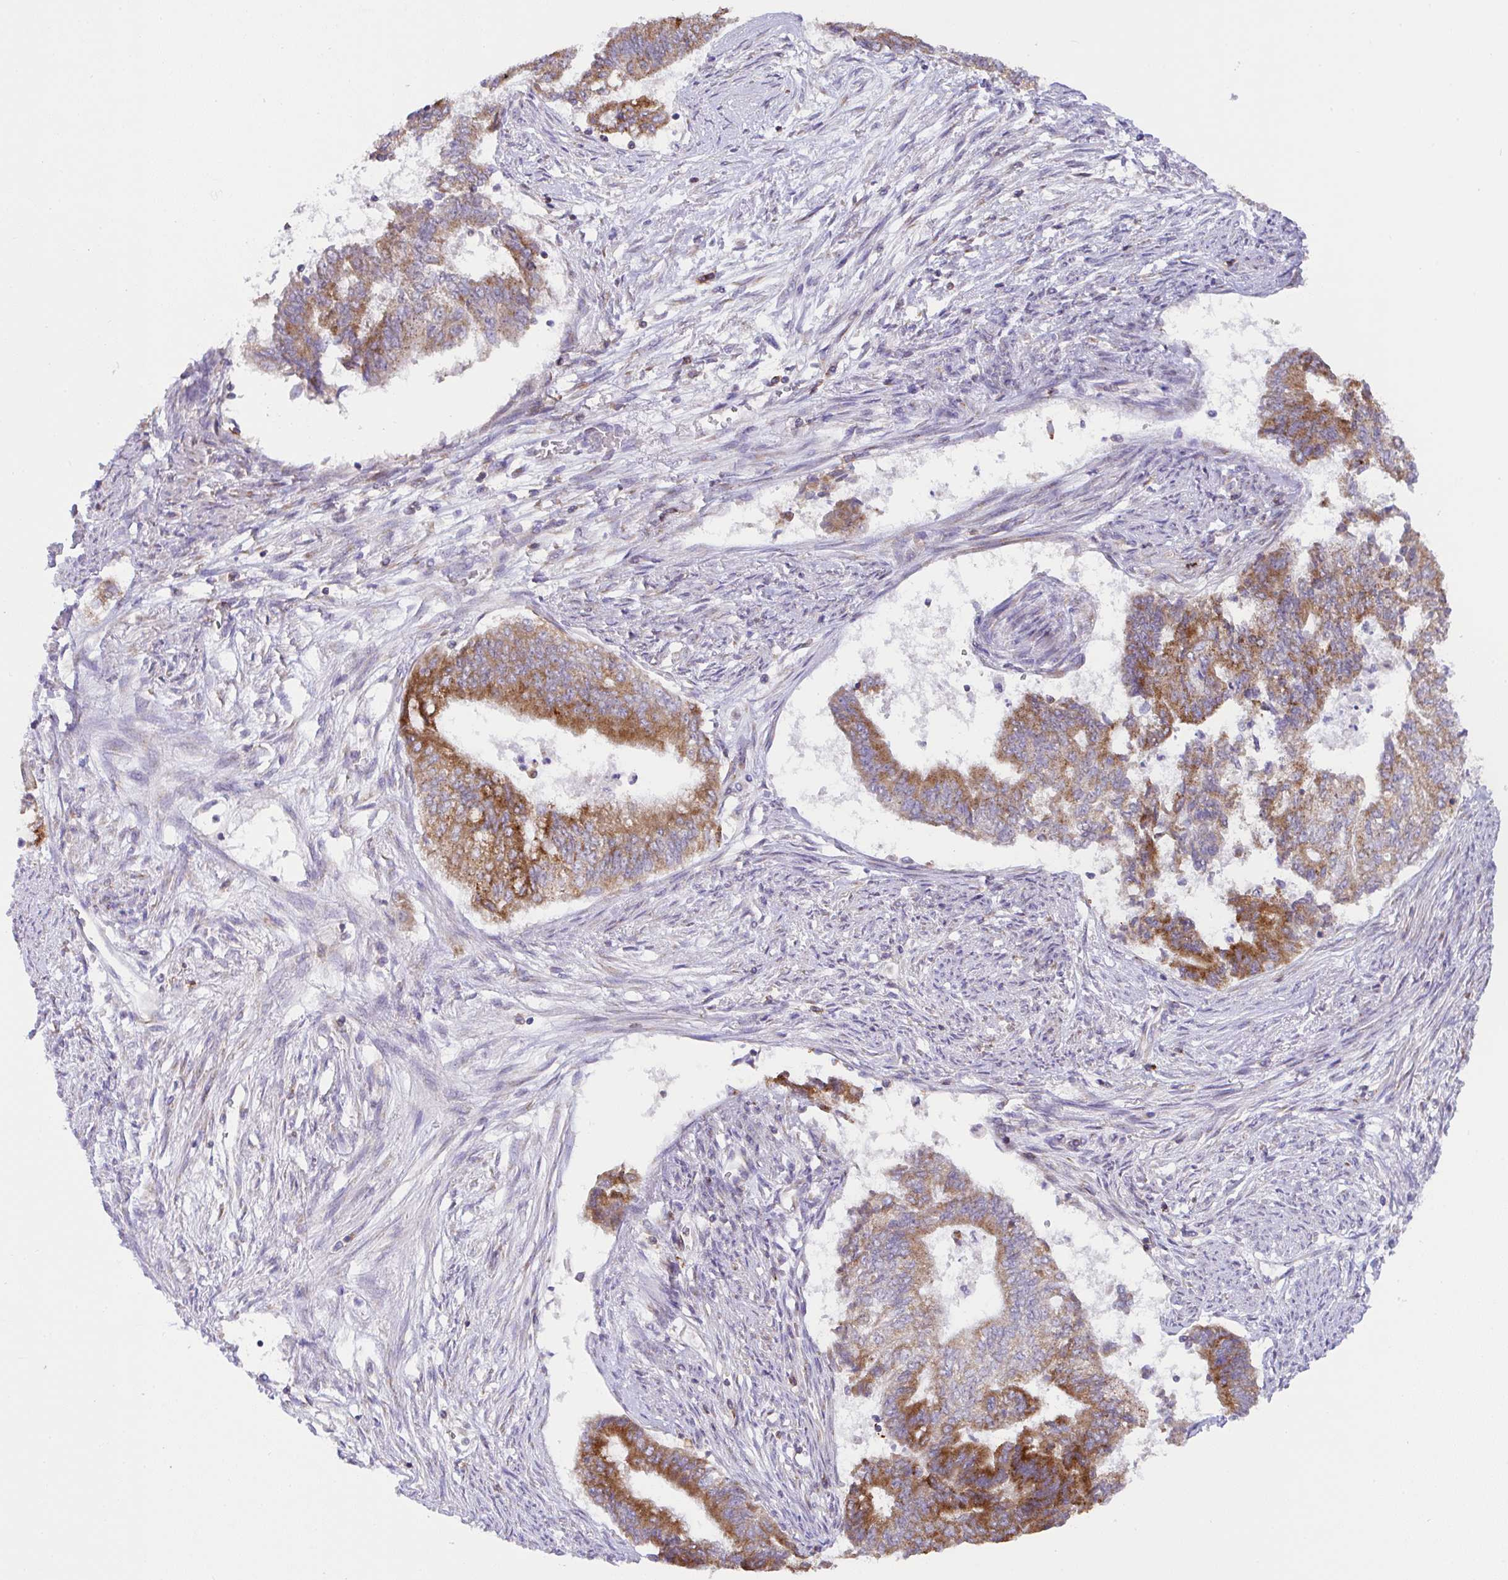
{"staining": {"intensity": "strong", "quantity": ">75%", "location": "cytoplasmic/membranous"}, "tissue": "endometrial cancer", "cell_type": "Tumor cells", "image_type": "cancer", "snomed": [{"axis": "morphology", "description": "Adenocarcinoma, NOS"}, {"axis": "topography", "description": "Endometrium"}], "caption": "Brown immunohistochemical staining in adenocarcinoma (endometrial) displays strong cytoplasmic/membranous staining in about >75% of tumor cells.", "gene": "MIA3", "patient": {"sex": "female", "age": 65}}